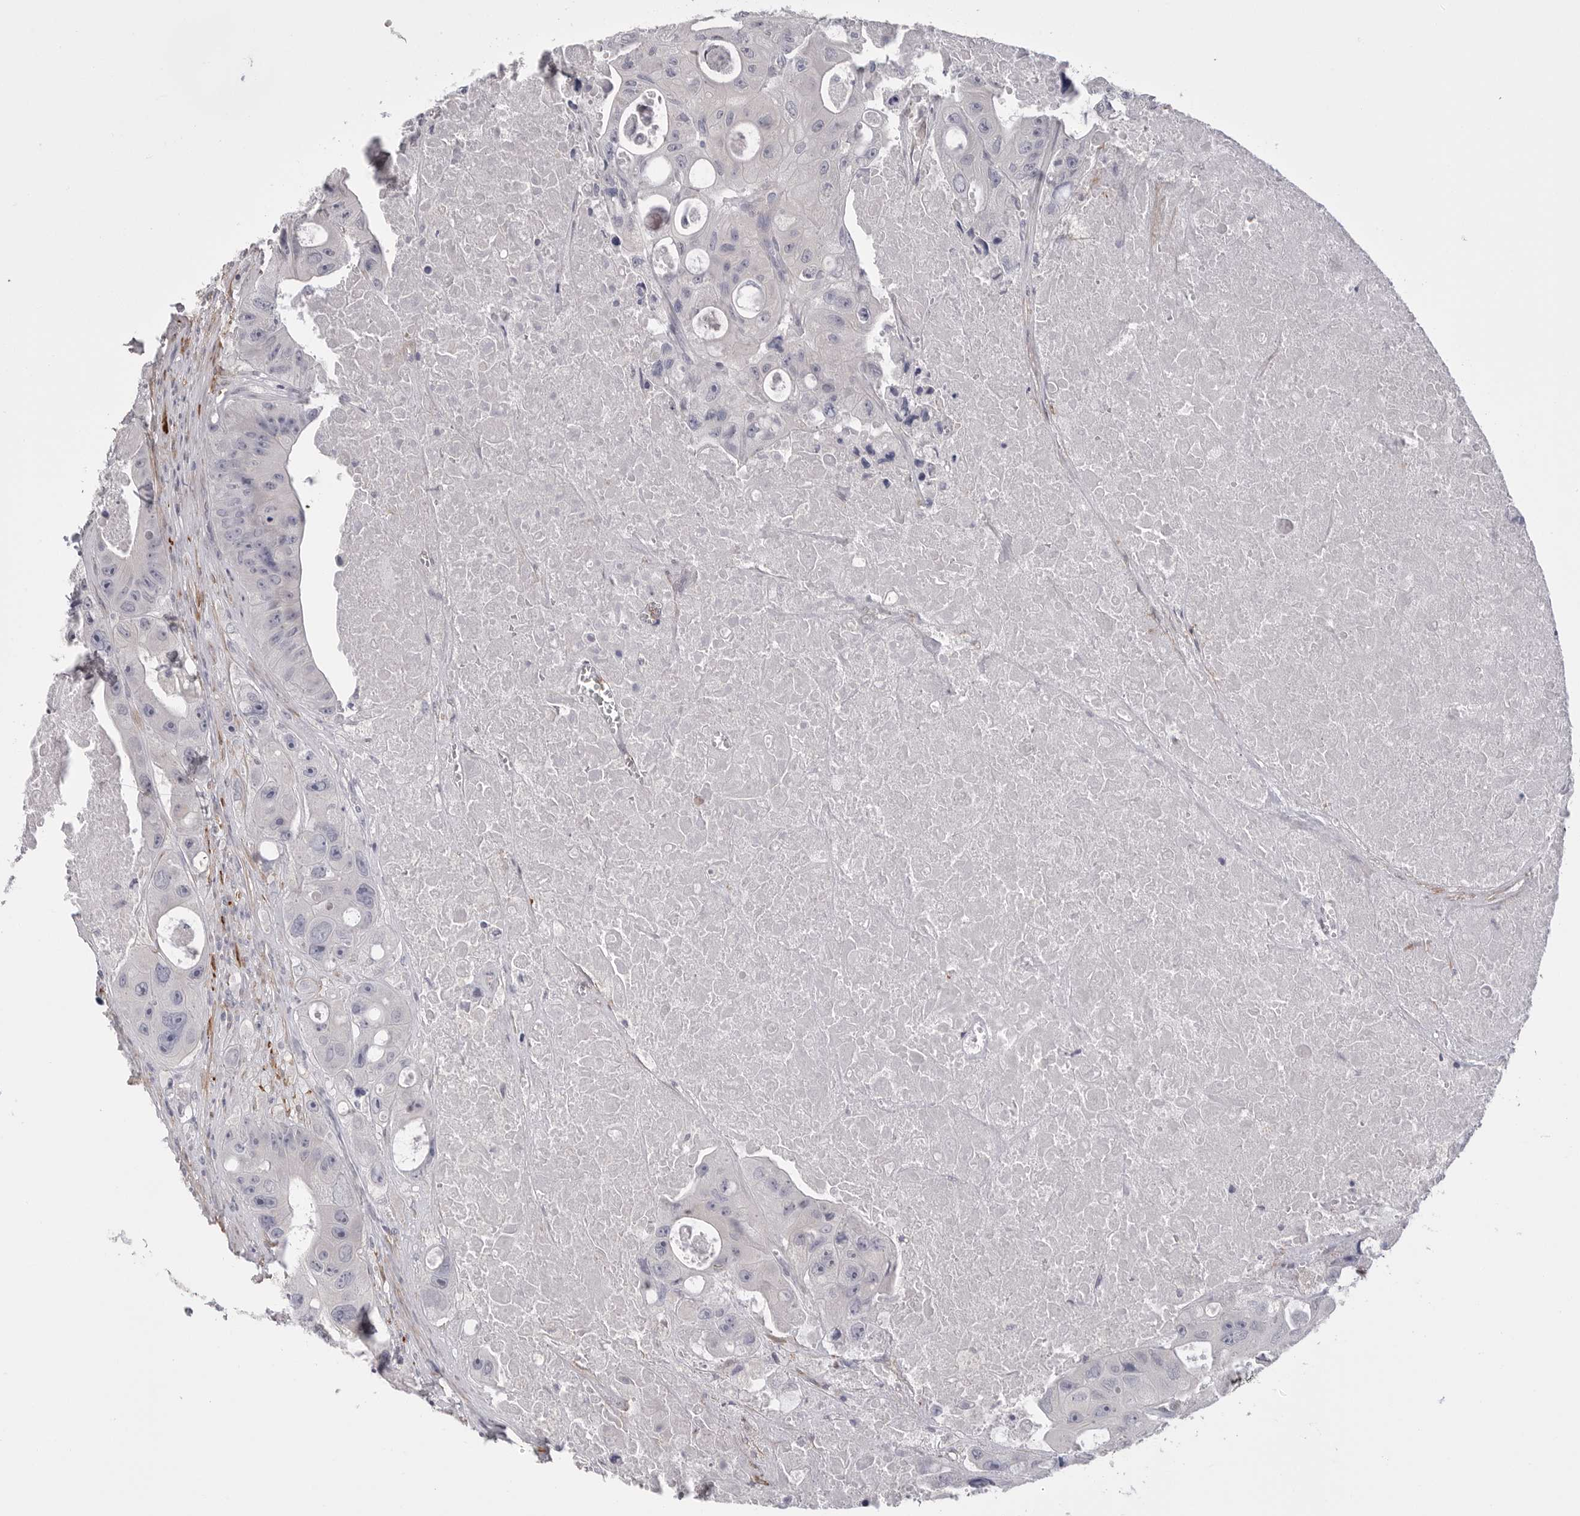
{"staining": {"intensity": "negative", "quantity": "none", "location": "none"}, "tissue": "colorectal cancer", "cell_type": "Tumor cells", "image_type": "cancer", "snomed": [{"axis": "morphology", "description": "Adenocarcinoma, NOS"}, {"axis": "topography", "description": "Colon"}], "caption": "Immunohistochemistry (IHC) image of neoplastic tissue: colorectal adenocarcinoma stained with DAB displays no significant protein staining in tumor cells.", "gene": "AKAP12", "patient": {"sex": "female", "age": 46}}